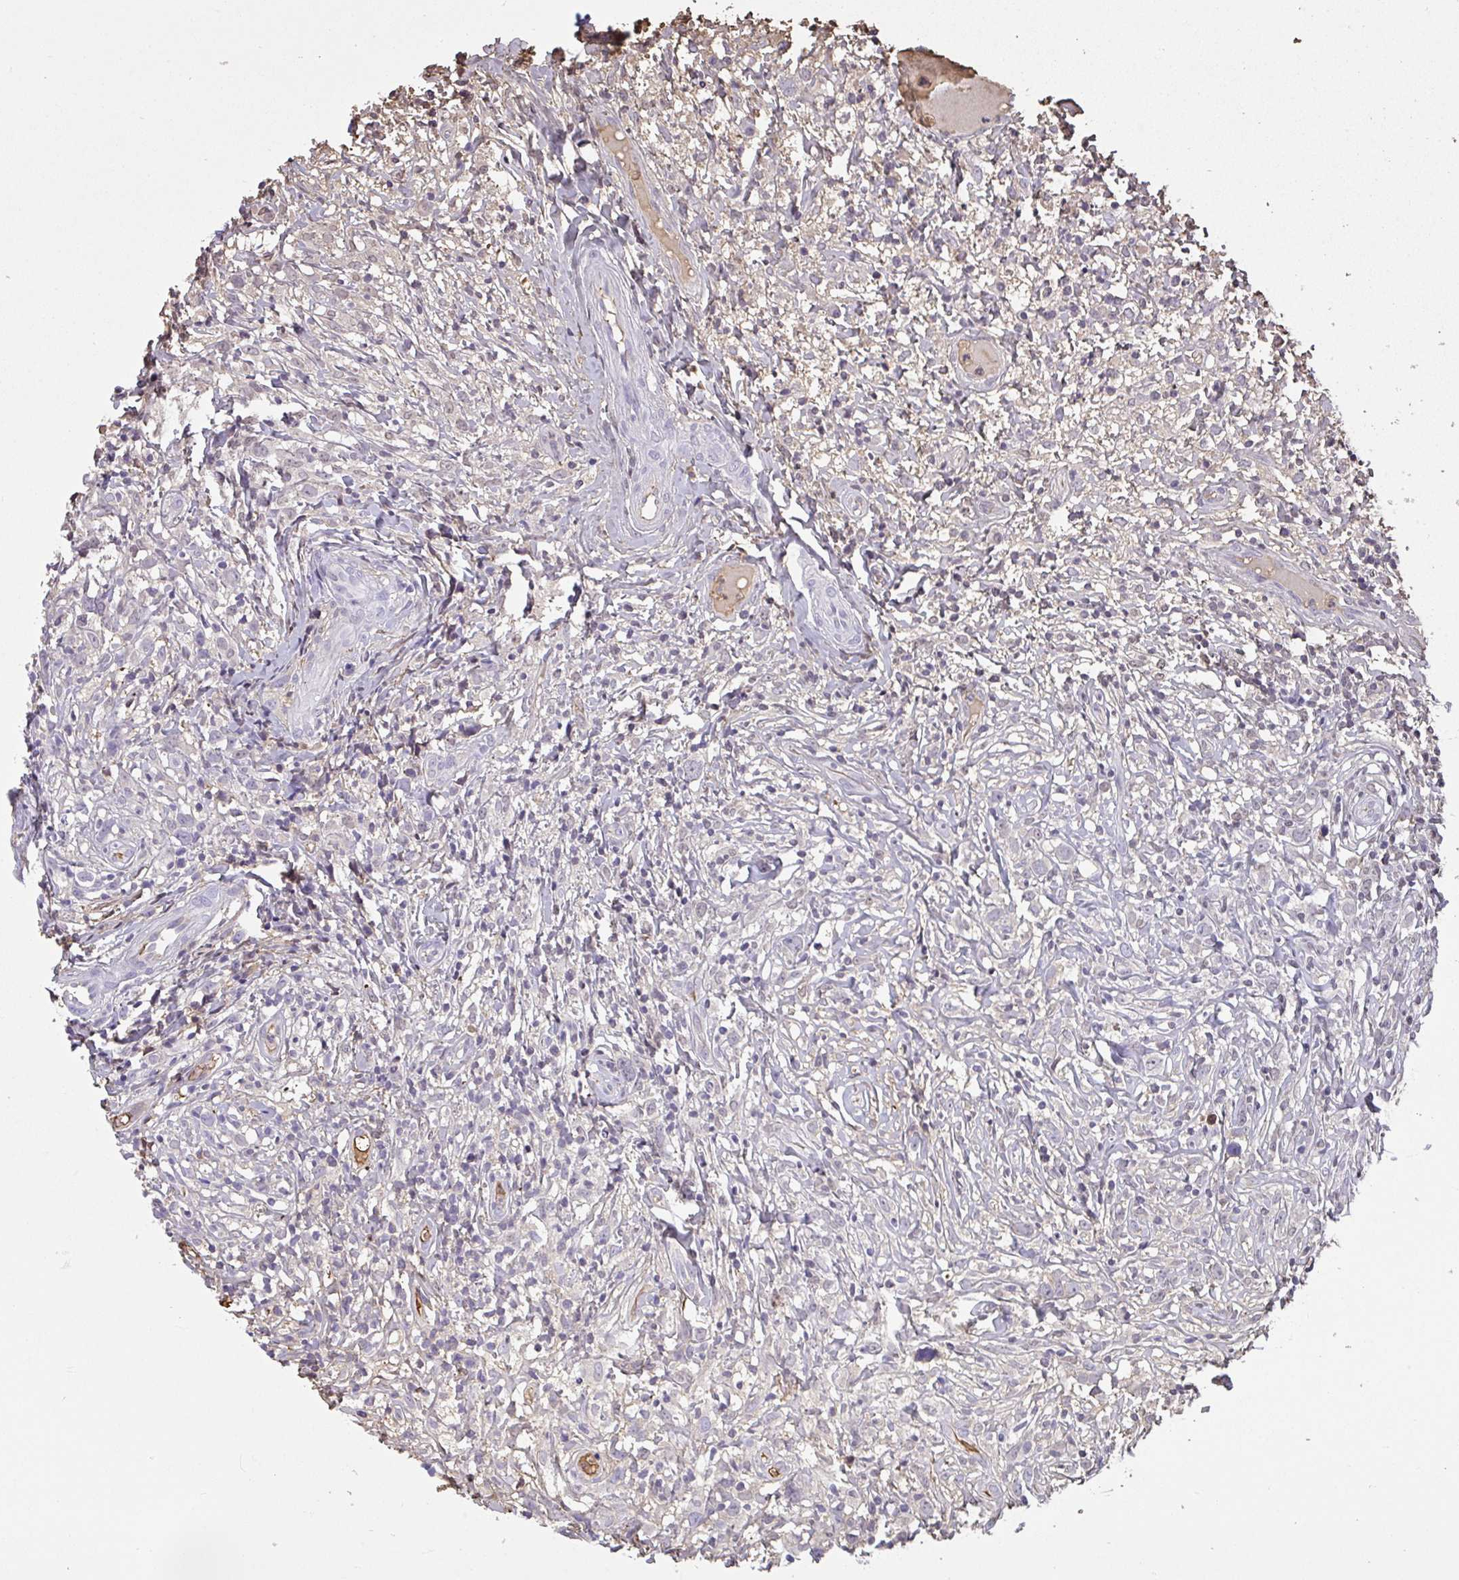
{"staining": {"intensity": "negative", "quantity": "none", "location": "none"}, "tissue": "lymphoma", "cell_type": "Tumor cells", "image_type": "cancer", "snomed": [{"axis": "morphology", "description": "Hodgkin's disease, NOS"}, {"axis": "topography", "description": "No Tissue"}], "caption": "Immunohistochemistry (IHC) micrograph of human lymphoma stained for a protein (brown), which demonstrates no staining in tumor cells.", "gene": "SMYD5", "patient": {"sex": "female", "age": 21}}